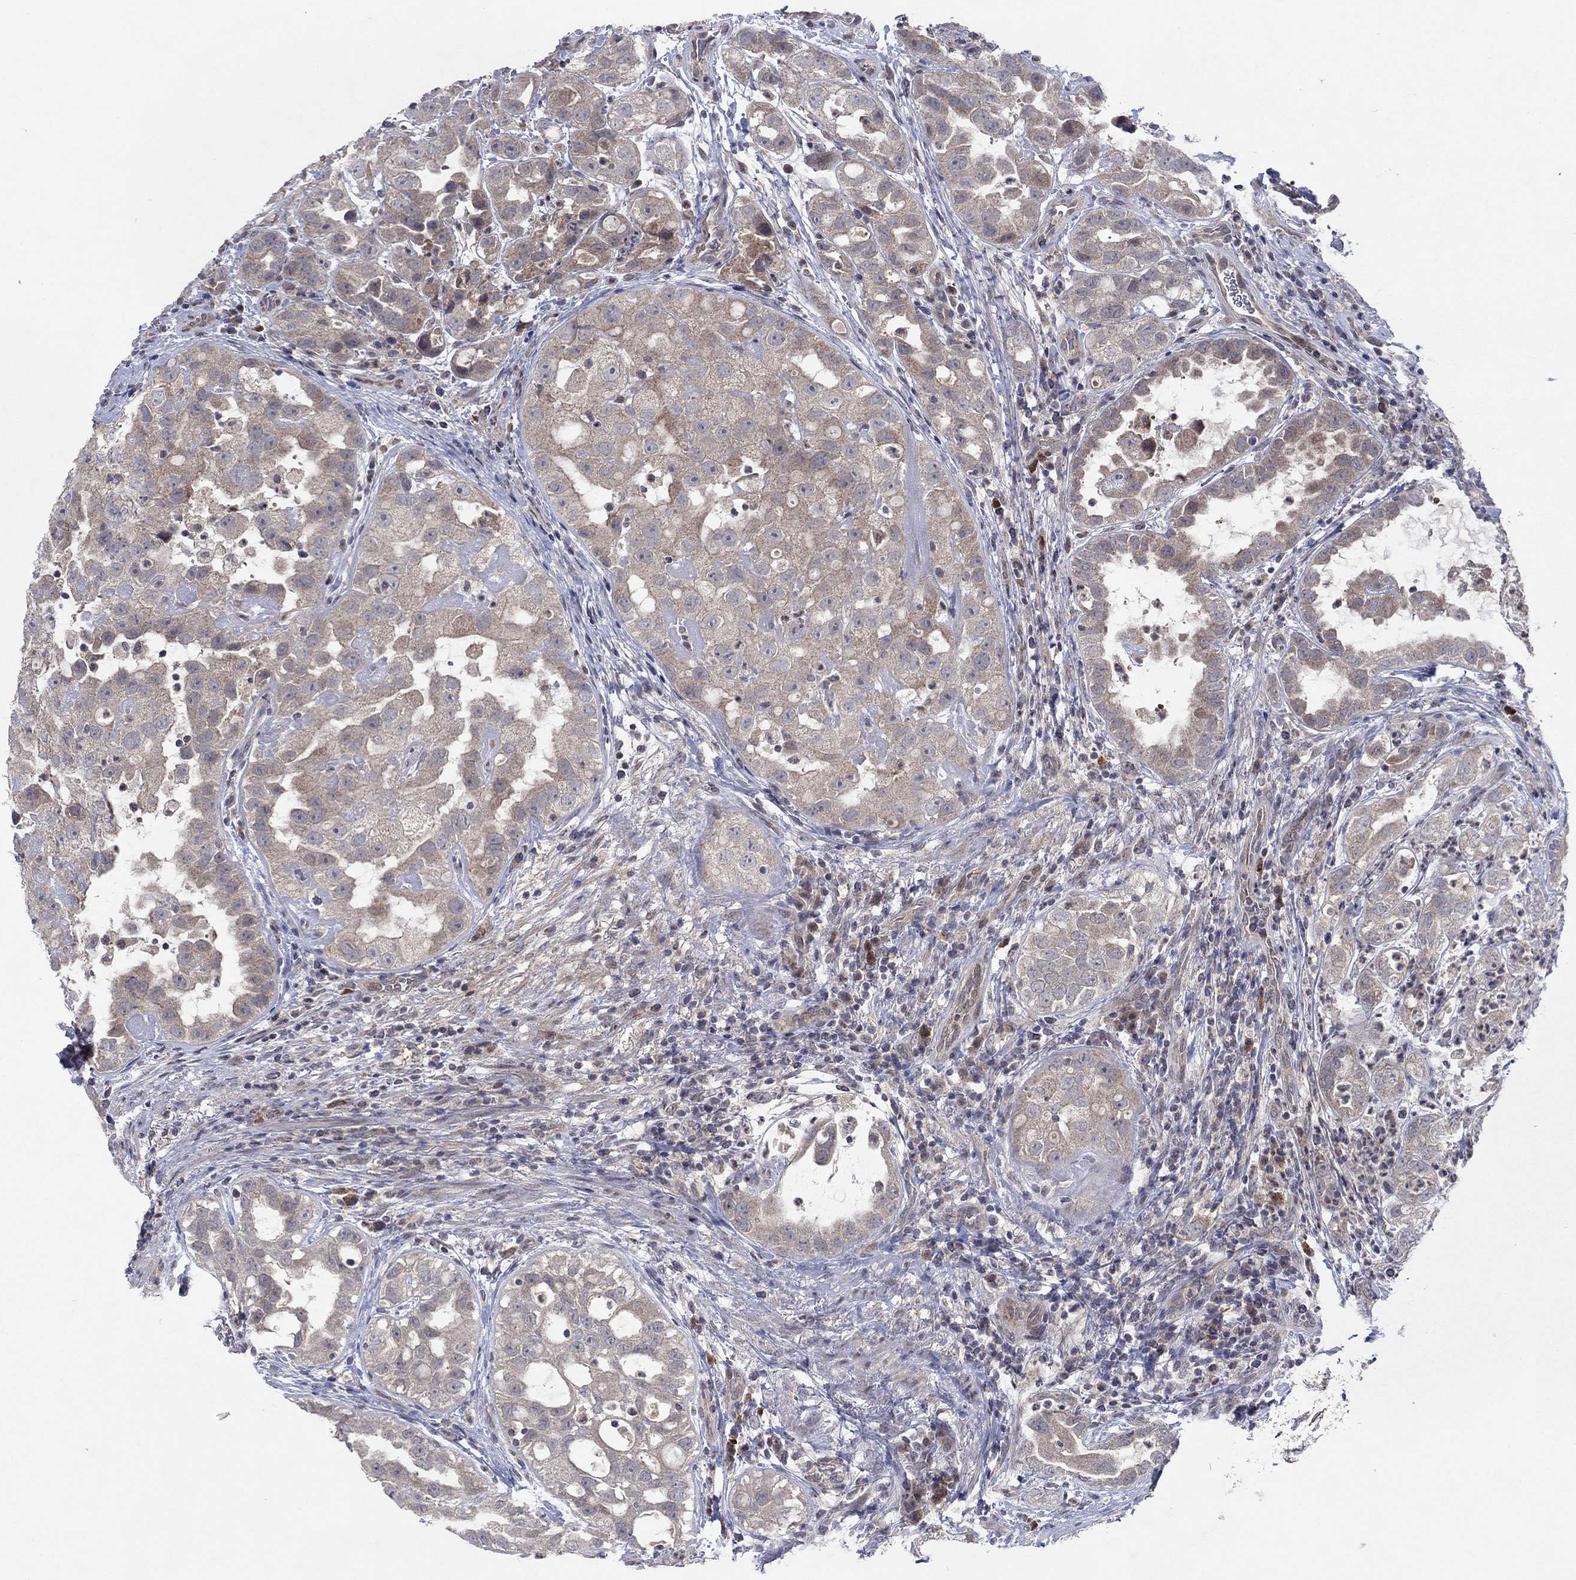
{"staining": {"intensity": "weak", "quantity": ">75%", "location": "cytoplasmic/membranous"}, "tissue": "urothelial cancer", "cell_type": "Tumor cells", "image_type": "cancer", "snomed": [{"axis": "morphology", "description": "Urothelial carcinoma, High grade"}, {"axis": "topography", "description": "Urinary bladder"}], "caption": "Immunohistochemistry of urothelial cancer shows low levels of weak cytoplasmic/membranous positivity in approximately >75% of tumor cells.", "gene": "IL4", "patient": {"sex": "female", "age": 41}}